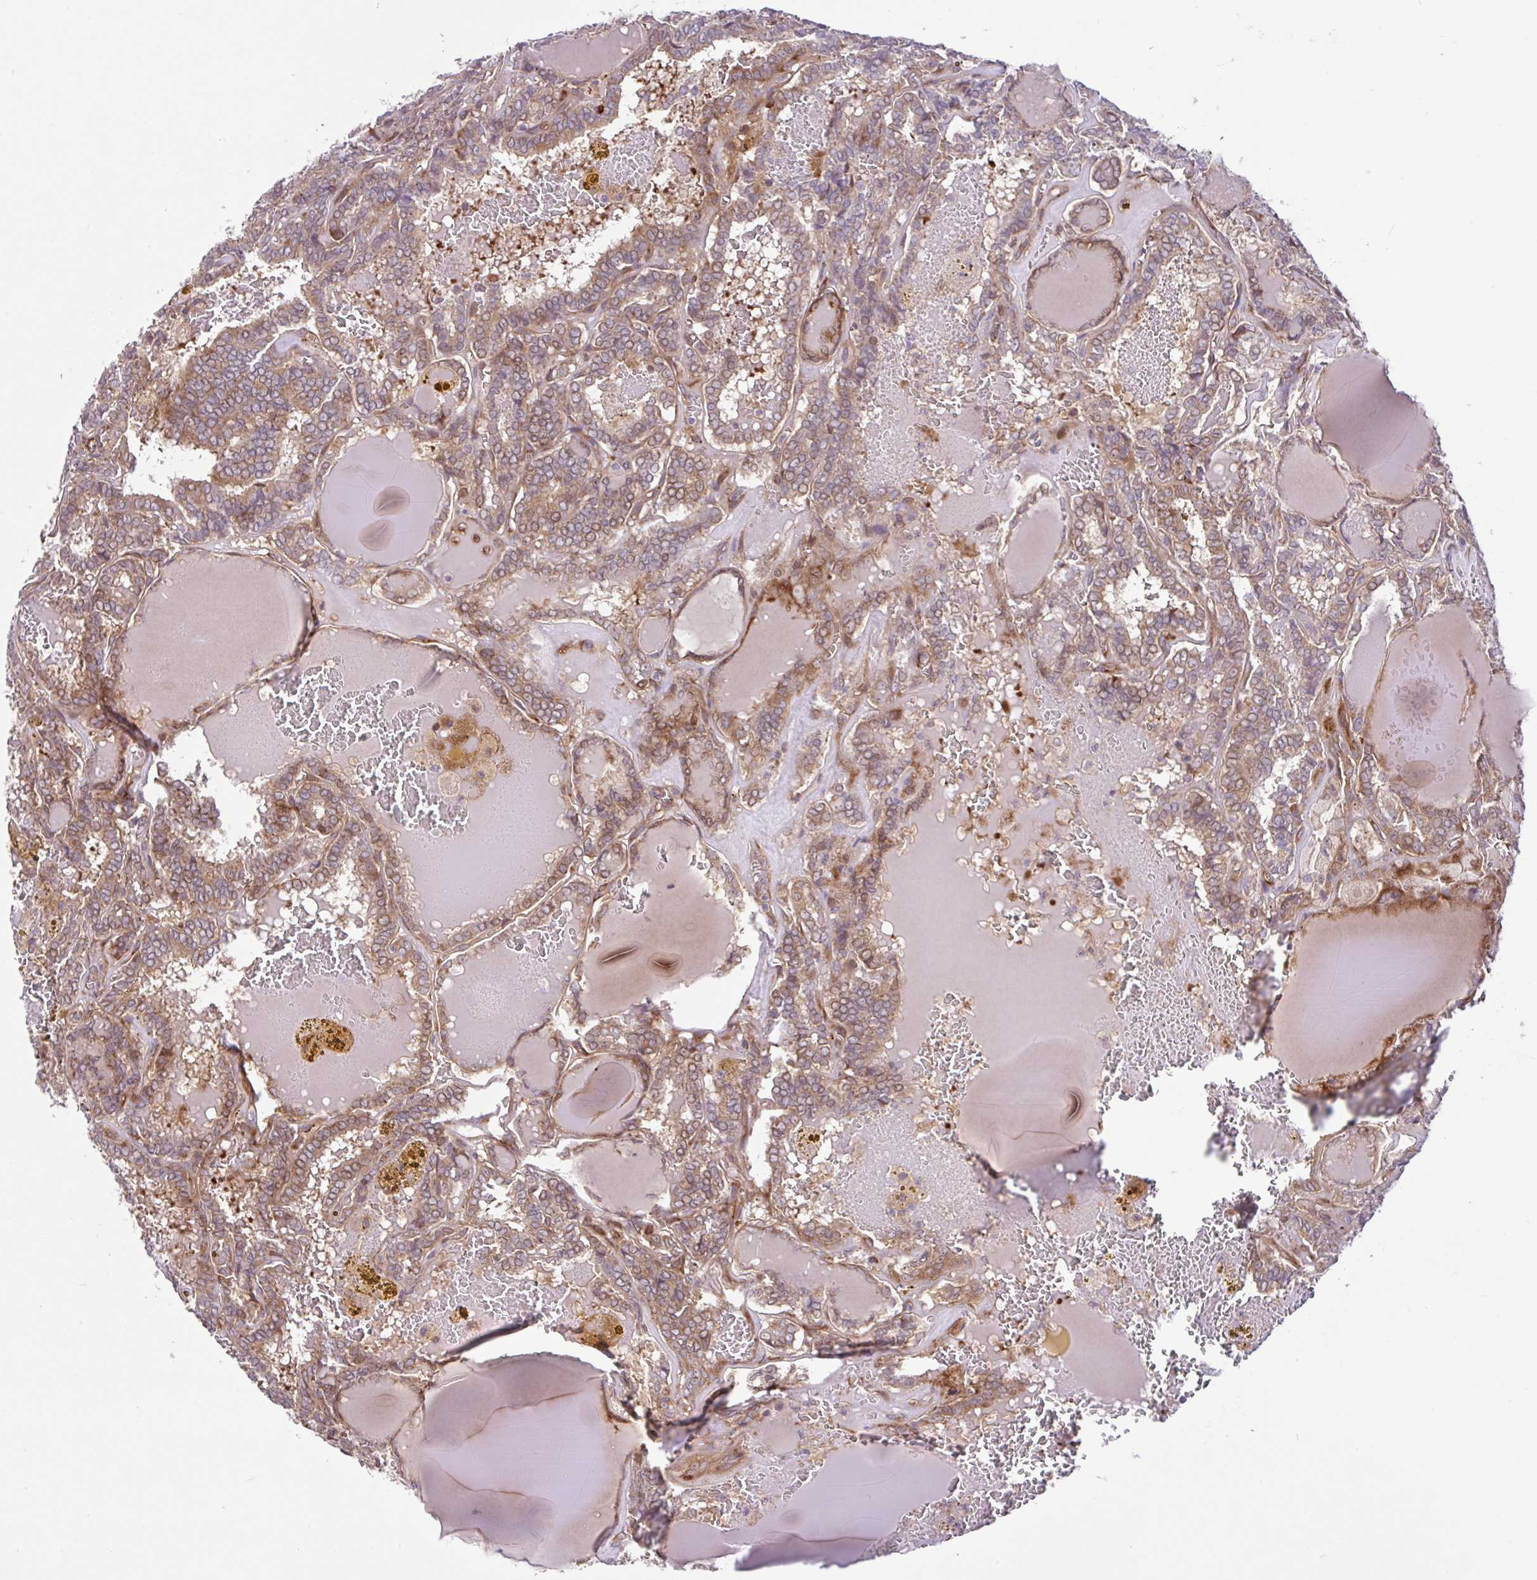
{"staining": {"intensity": "moderate", "quantity": ">75%", "location": "cytoplasmic/membranous"}, "tissue": "thyroid cancer", "cell_type": "Tumor cells", "image_type": "cancer", "snomed": [{"axis": "morphology", "description": "Papillary adenocarcinoma, NOS"}, {"axis": "topography", "description": "Thyroid gland"}], "caption": "Papillary adenocarcinoma (thyroid) stained with a protein marker displays moderate staining in tumor cells.", "gene": "NTPCR", "patient": {"sex": "female", "age": 72}}